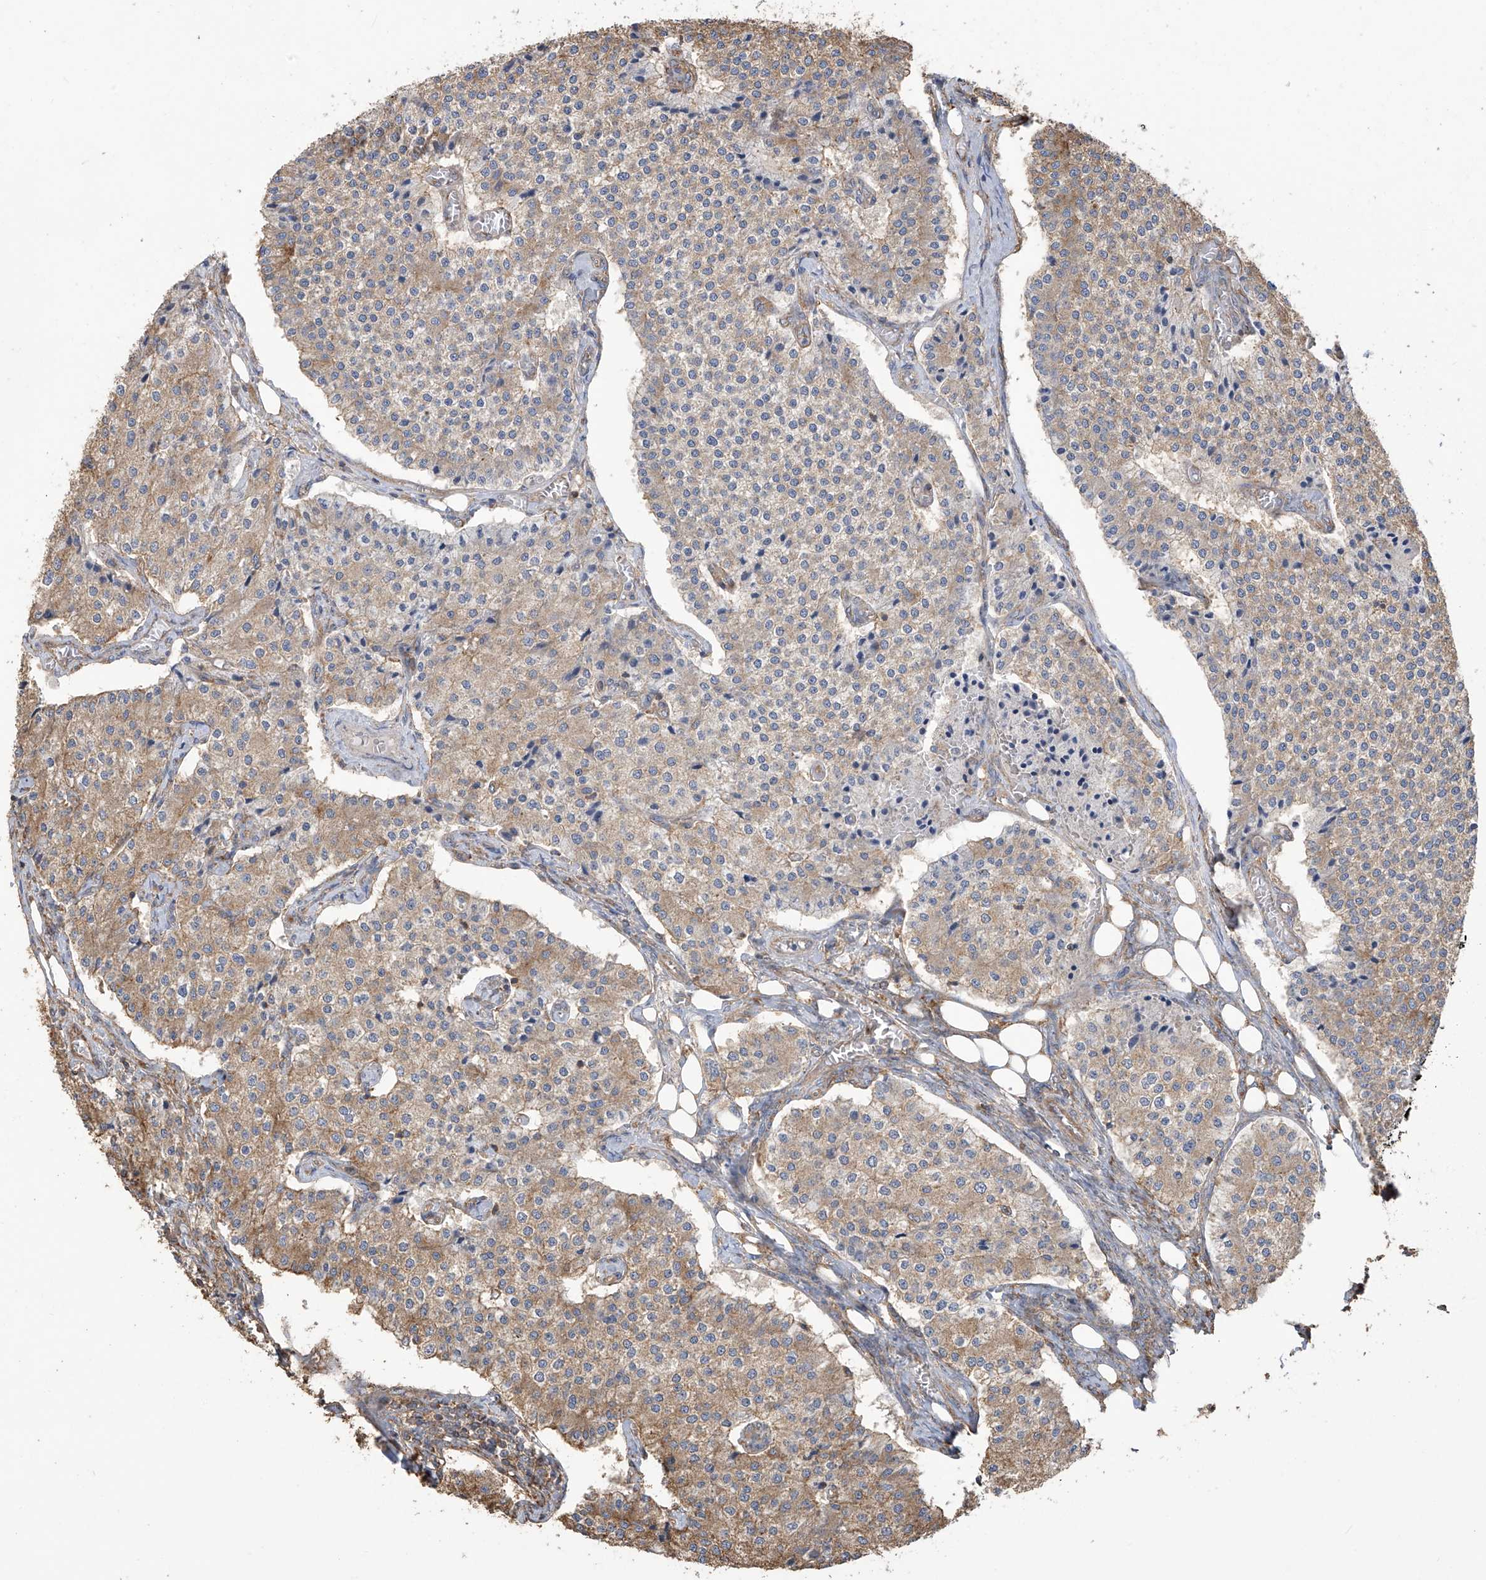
{"staining": {"intensity": "moderate", "quantity": "<25%", "location": "cytoplasmic/membranous"}, "tissue": "carcinoid", "cell_type": "Tumor cells", "image_type": "cancer", "snomed": [{"axis": "morphology", "description": "Carcinoid, malignant, NOS"}, {"axis": "topography", "description": "Colon"}], "caption": "Immunohistochemical staining of carcinoid (malignant) exhibits moderate cytoplasmic/membranous protein expression in approximately <25% of tumor cells.", "gene": "COX10", "patient": {"sex": "female", "age": 52}}